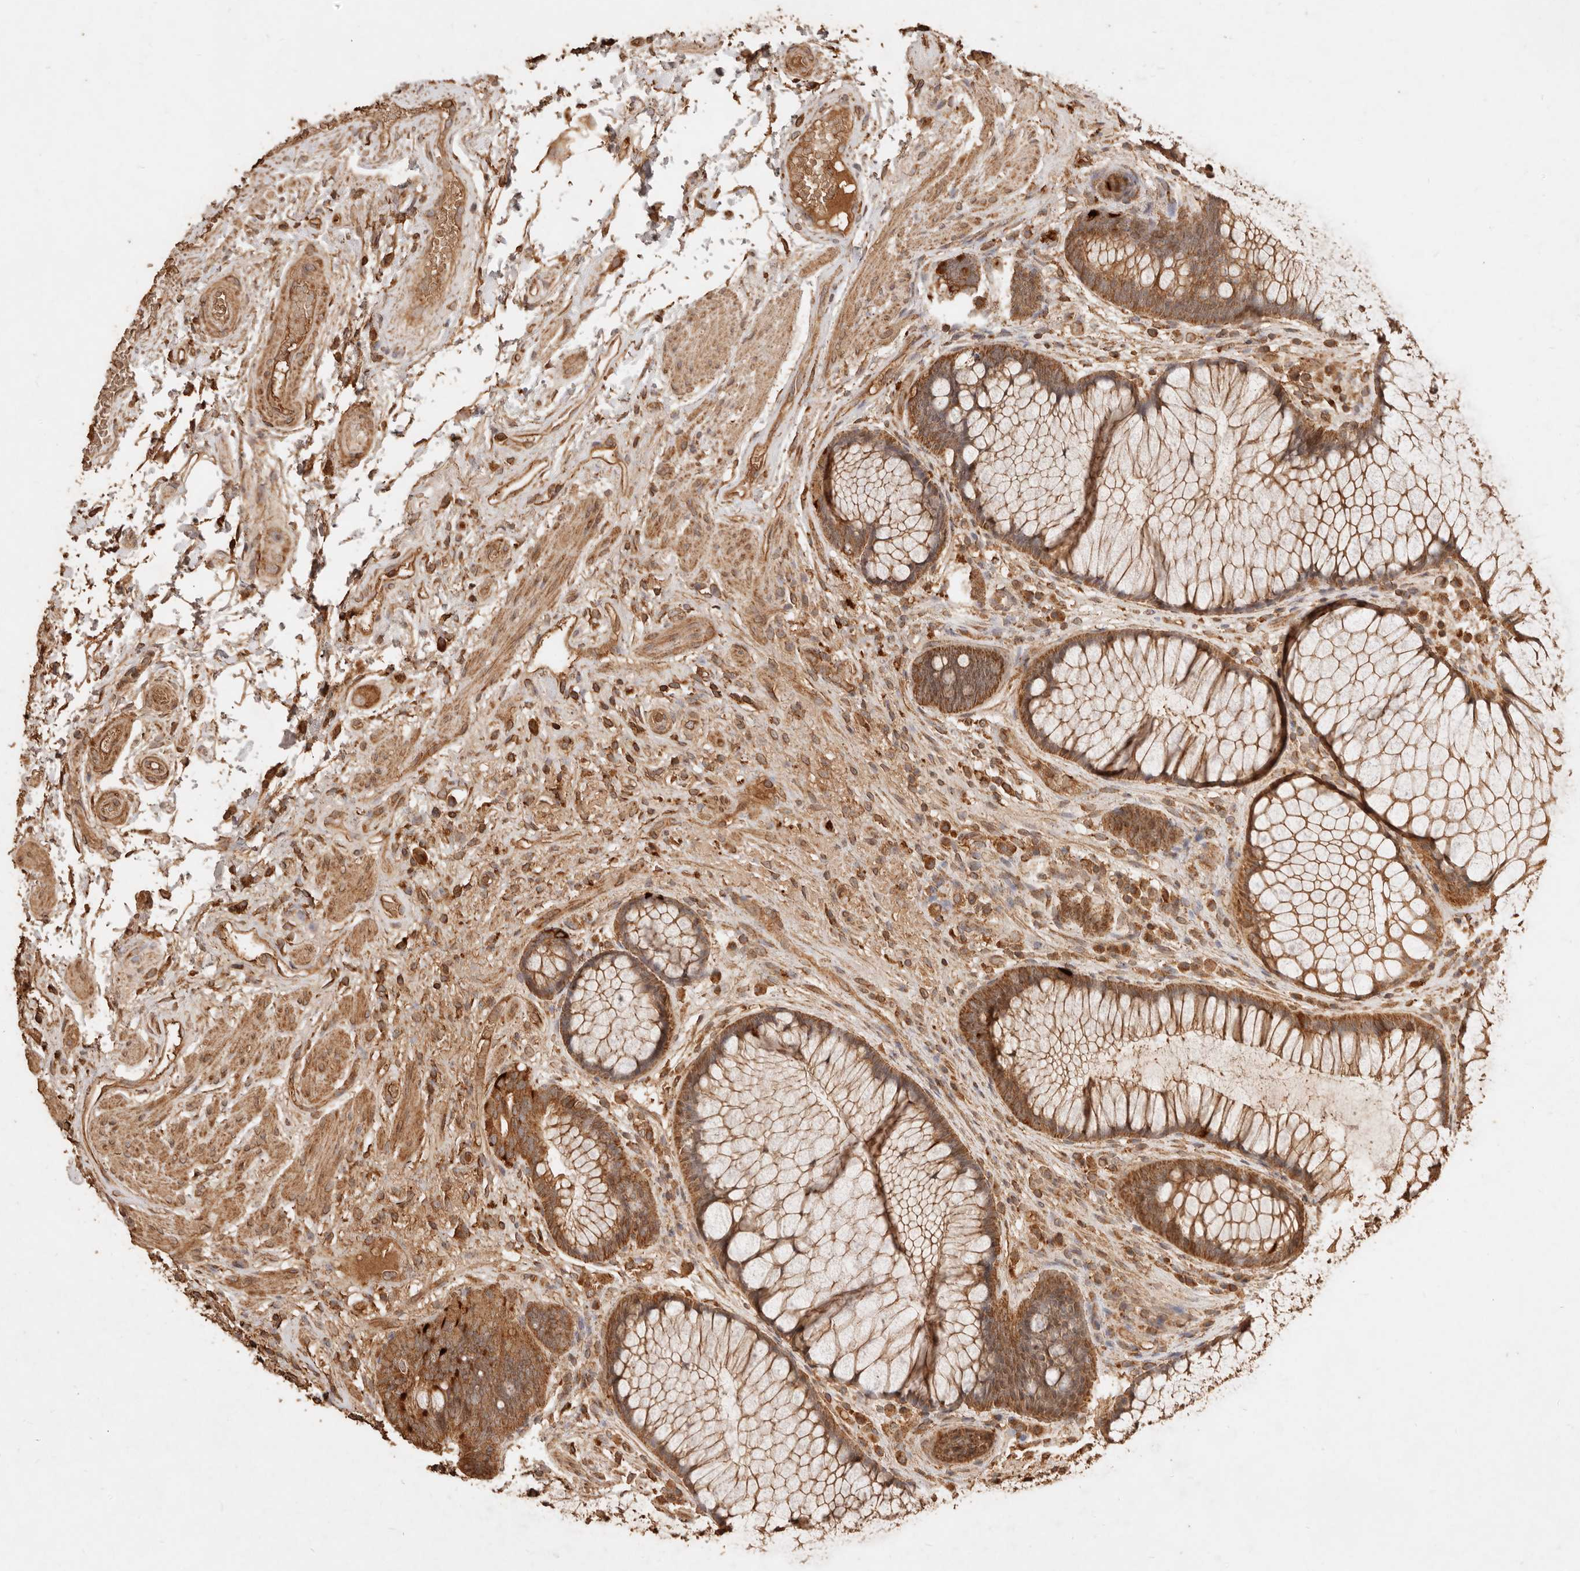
{"staining": {"intensity": "moderate", "quantity": ">75%", "location": "cytoplasmic/membranous"}, "tissue": "rectum", "cell_type": "Glandular cells", "image_type": "normal", "snomed": [{"axis": "morphology", "description": "Normal tissue, NOS"}, {"axis": "topography", "description": "Rectum"}], "caption": "The histopathology image reveals a brown stain indicating the presence of a protein in the cytoplasmic/membranous of glandular cells in rectum. (brown staining indicates protein expression, while blue staining denotes nuclei).", "gene": "FAM180B", "patient": {"sex": "male", "age": 51}}